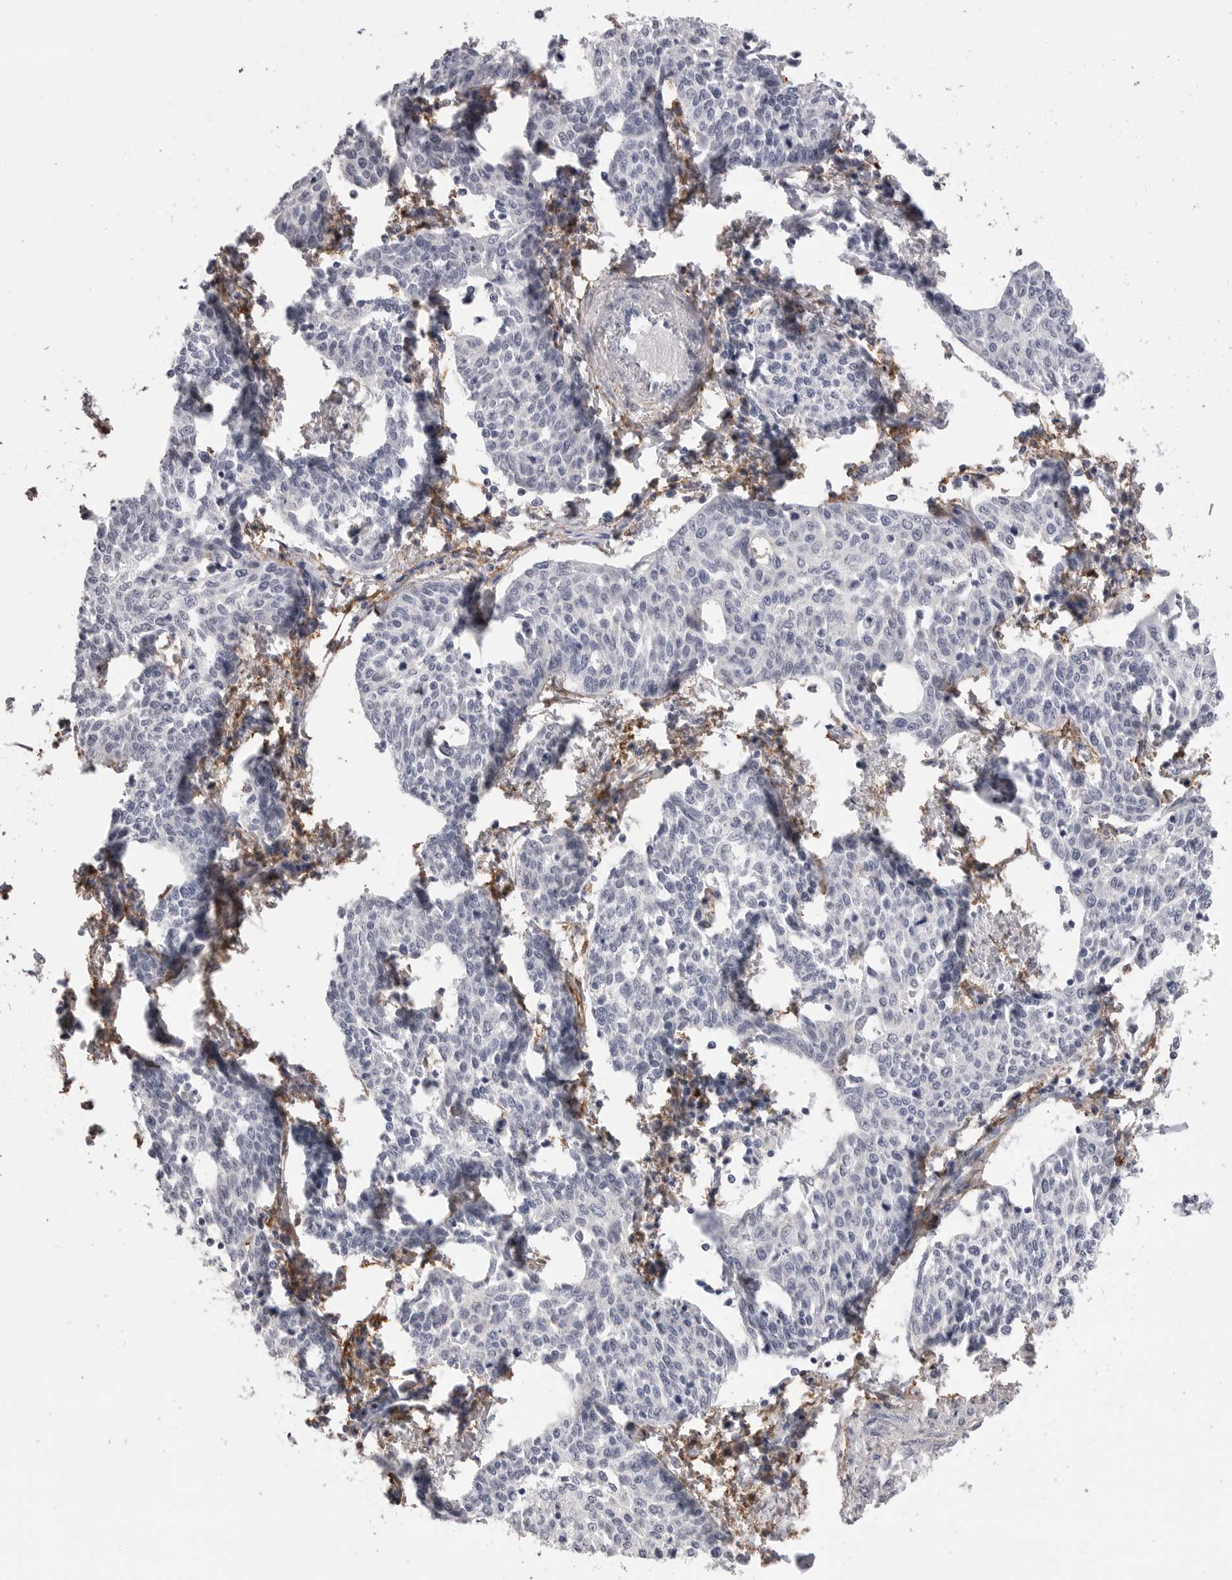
{"staining": {"intensity": "negative", "quantity": "none", "location": "none"}, "tissue": "cervical cancer", "cell_type": "Tumor cells", "image_type": "cancer", "snomed": [{"axis": "morphology", "description": "Squamous cell carcinoma, NOS"}, {"axis": "topography", "description": "Cervix"}], "caption": "Micrograph shows no protein staining in tumor cells of squamous cell carcinoma (cervical) tissue.", "gene": "AKAP12", "patient": {"sex": "female", "age": 34}}